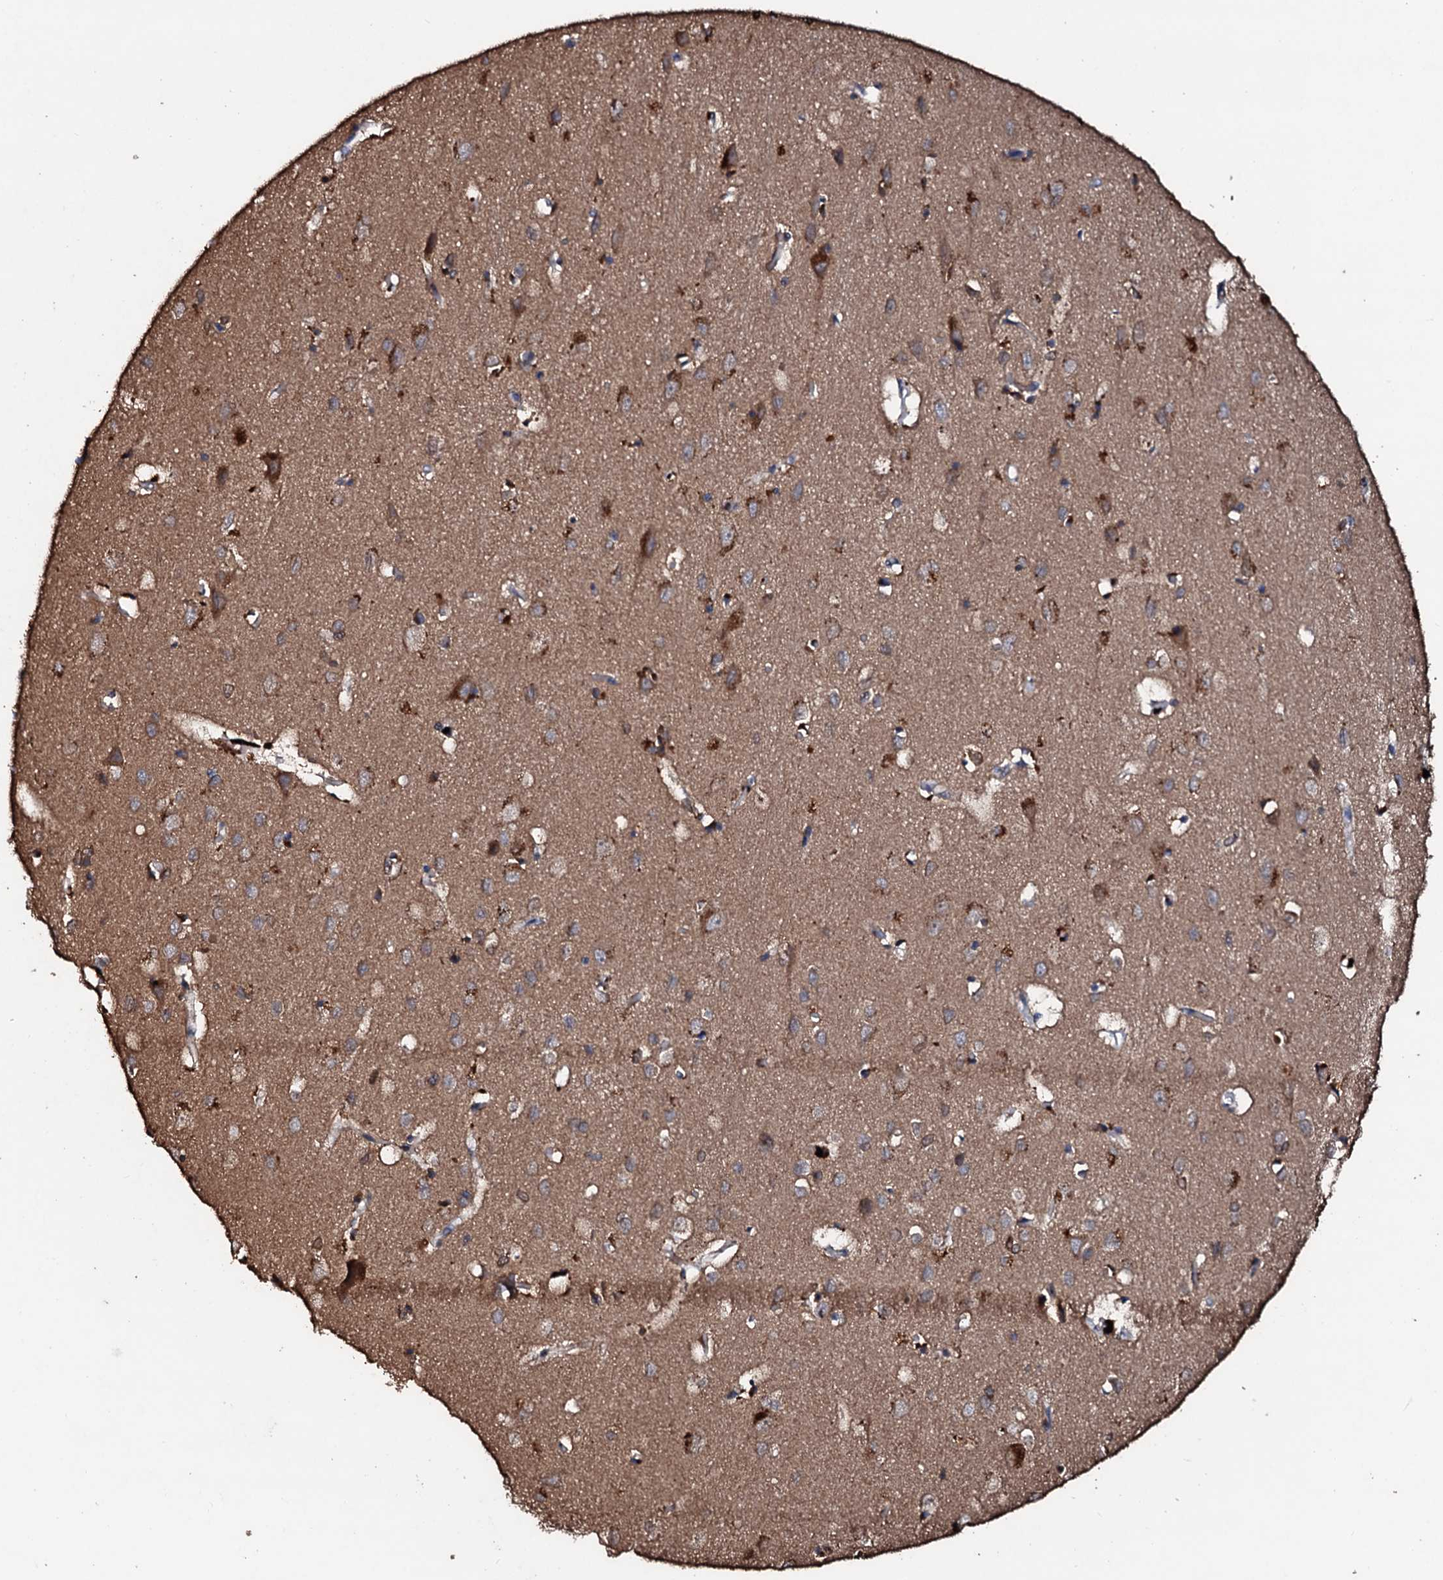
{"staining": {"intensity": "moderate", "quantity": ">75%", "location": "cytoplasmic/membranous"}, "tissue": "cerebral cortex", "cell_type": "Endothelial cells", "image_type": "normal", "snomed": [{"axis": "morphology", "description": "Normal tissue, NOS"}, {"axis": "topography", "description": "Cerebral cortex"}], "caption": "The histopathology image reveals staining of unremarkable cerebral cortex, revealing moderate cytoplasmic/membranous protein expression (brown color) within endothelial cells. The protein of interest is shown in brown color, while the nuclei are stained blue.", "gene": "SDHAF2", "patient": {"sex": "female", "age": 64}}